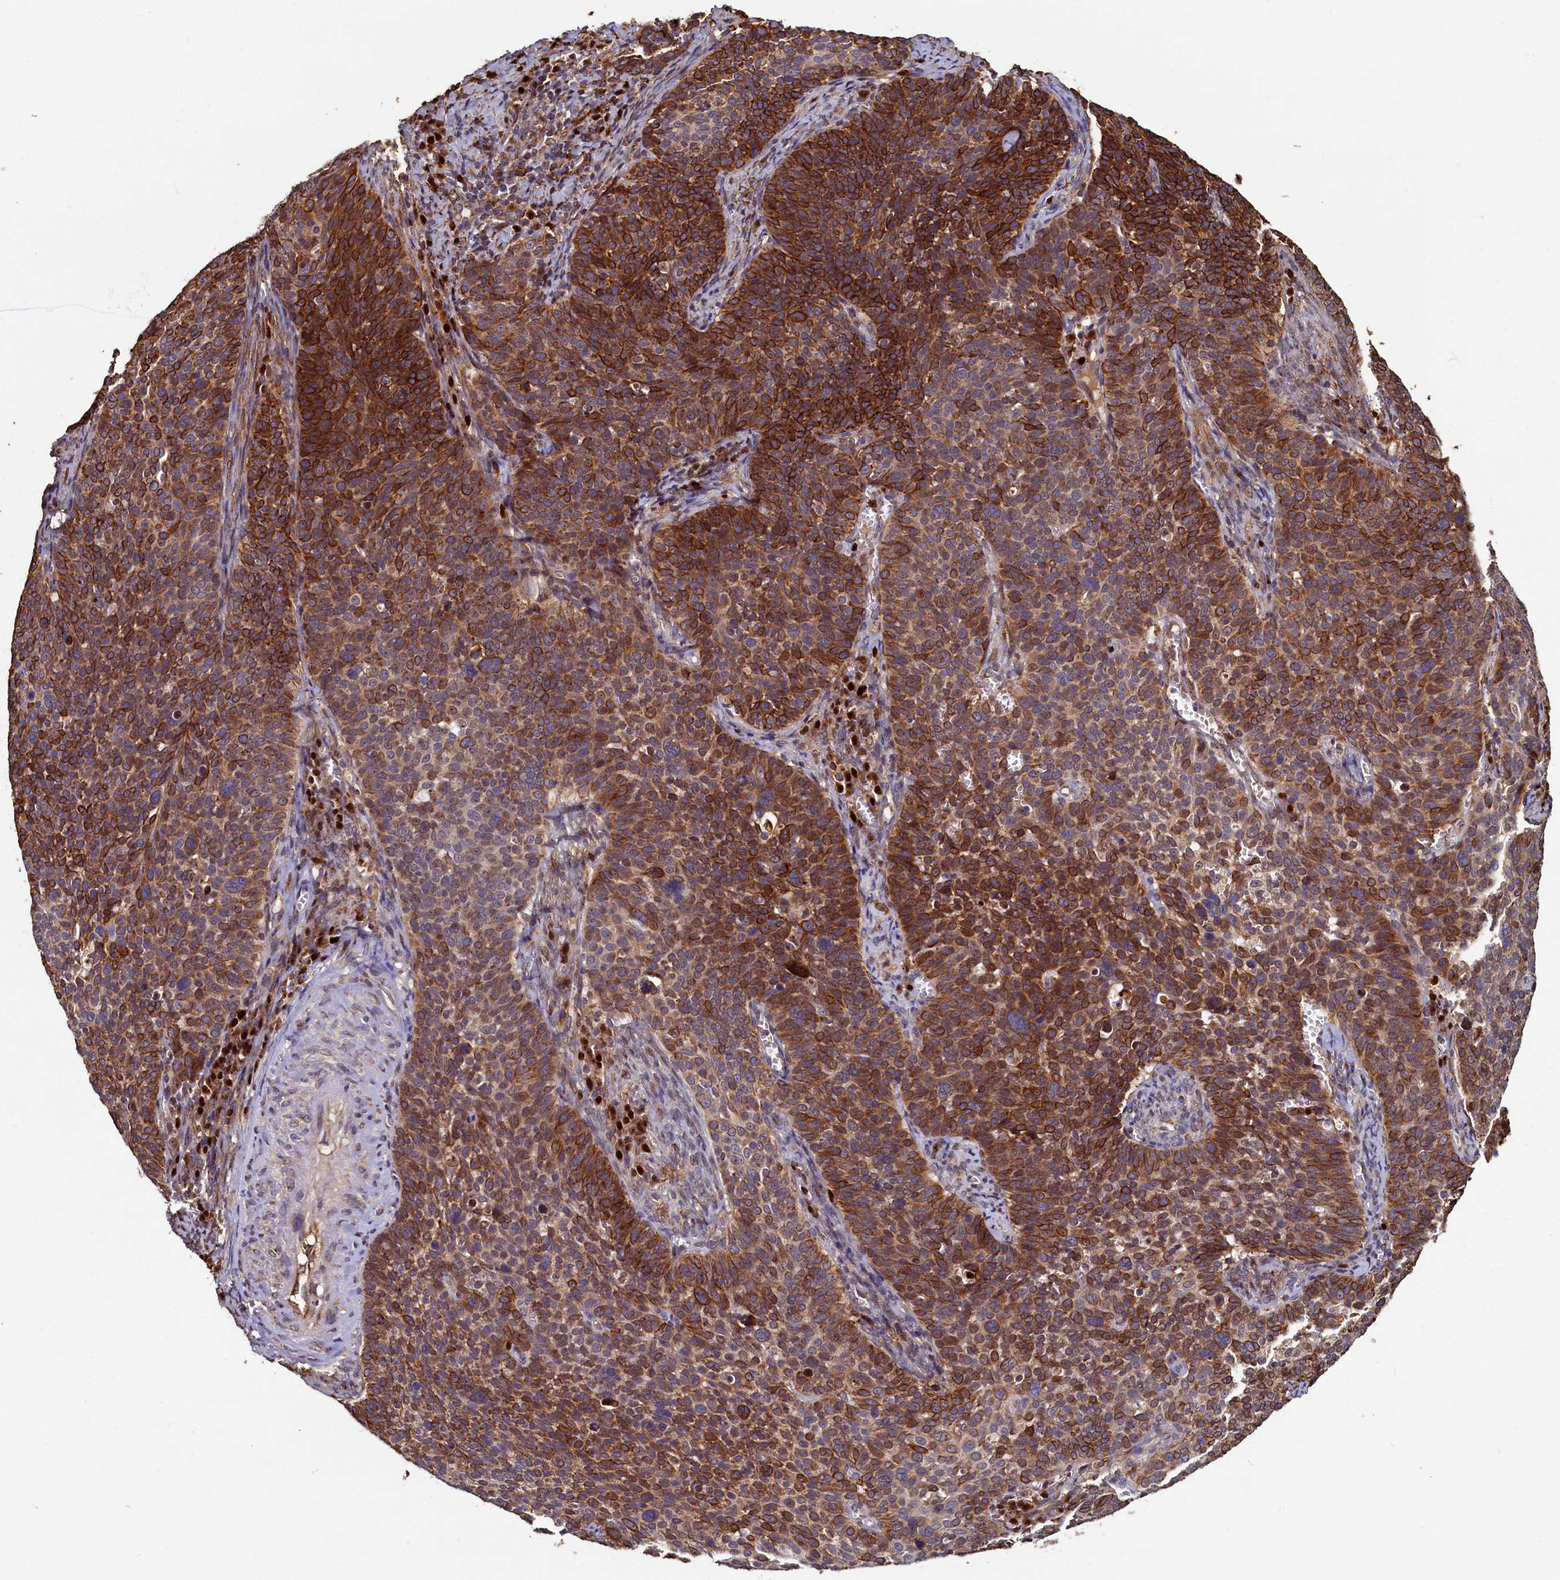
{"staining": {"intensity": "strong", "quantity": ">75%", "location": "cytoplasmic/membranous"}, "tissue": "cervical cancer", "cell_type": "Tumor cells", "image_type": "cancer", "snomed": [{"axis": "morphology", "description": "Normal tissue, NOS"}, {"axis": "morphology", "description": "Squamous cell carcinoma, NOS"}, {"axis": "topography", "description": "Cervix"}], "caption": "Squamous cell carcinoma (cervical) stained for a protein displays strong cytoplasmic/membranous positivity in tumor cells.", "gene": "NCKAP5L", "patient": {"sex": "female", "age": 39}}